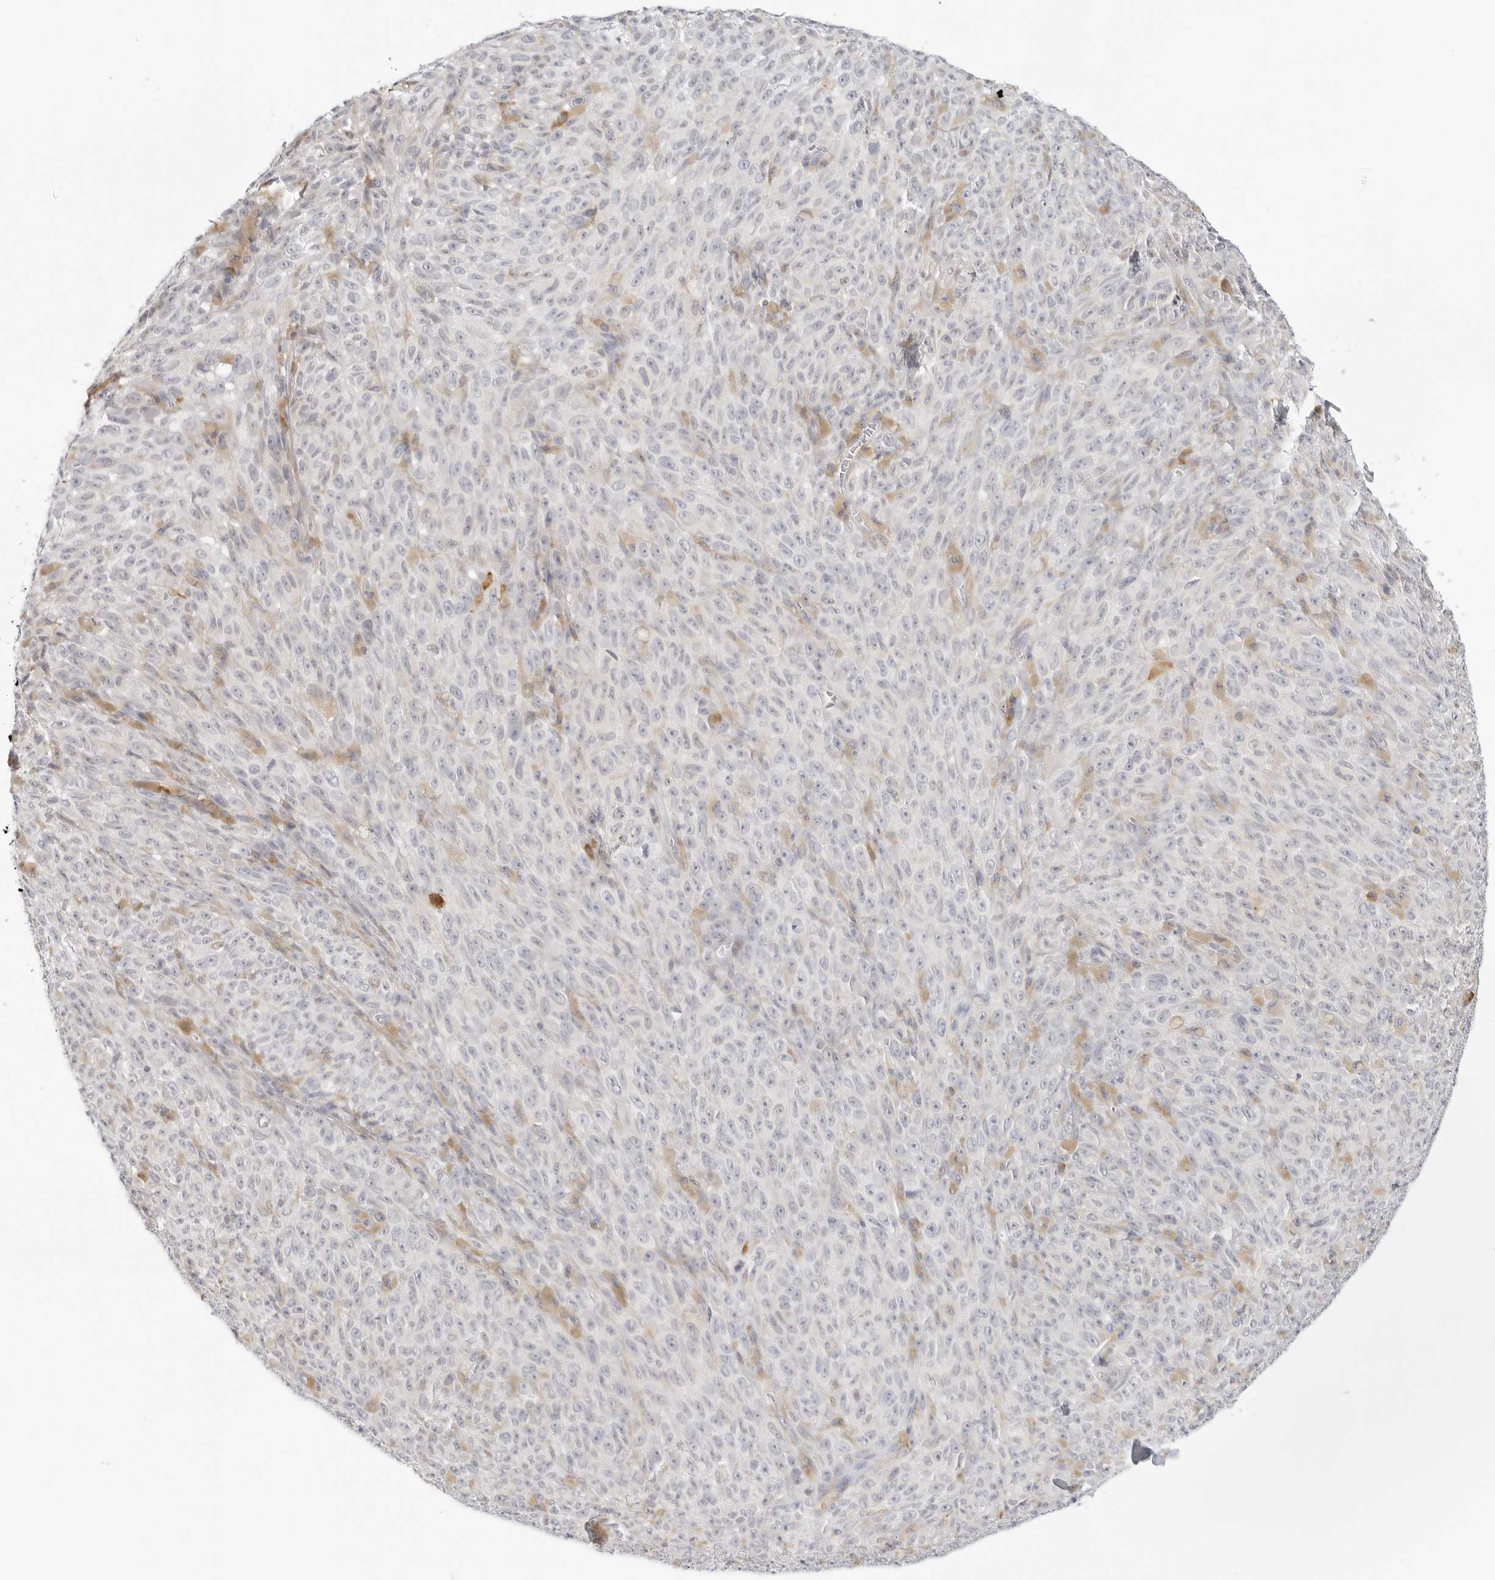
{"staining": {"intensity": "negative", "quantity": "none", "location": "none"}, "tissue": "melanoma", "cell_type": "Tumor cells", "image_type": "cancer", "snomed": [{"axis": "morphology", "description": "Malignant melanoma, NOS"}, {"axis": "topography", "description": "Skin"}], "caption": "An image of human malignant melanoma is negative for staining in tumor cells.", "gene": "THEM4", "patient": {"sex": "female", "age": 82}}